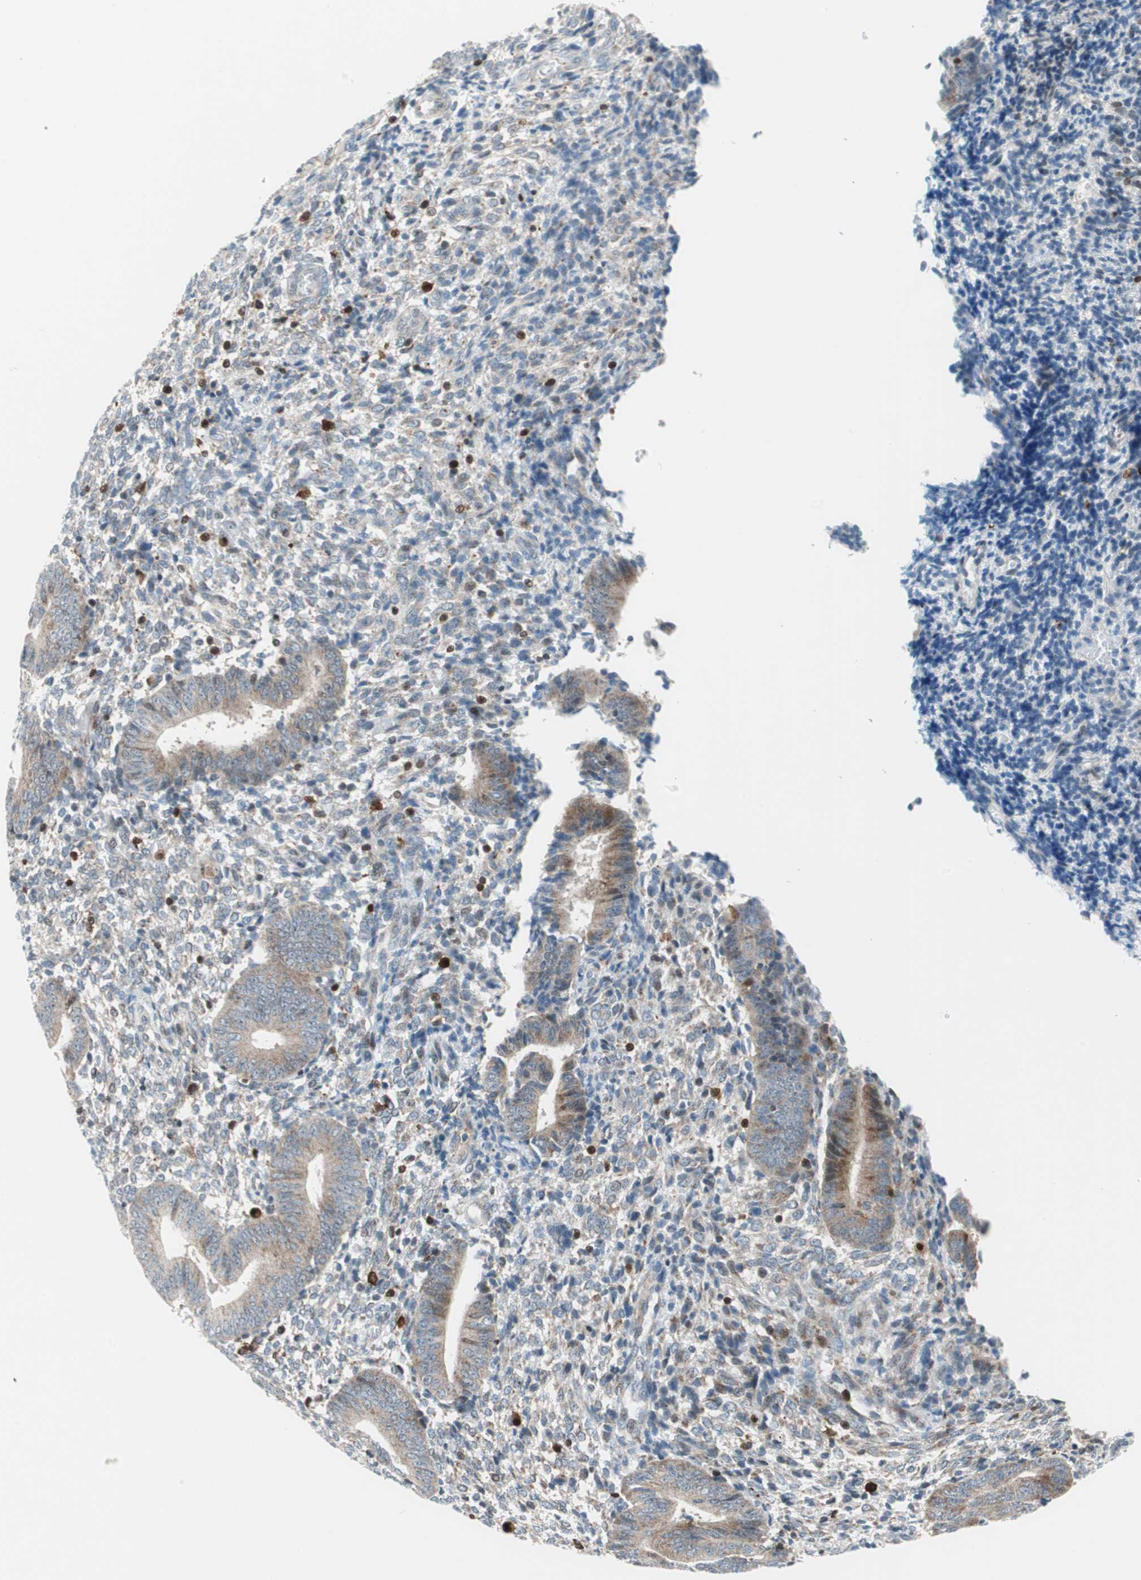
{"staining": {"intensity": "weak", "quantity": "<25%", "location": "cytoplasmic/membranous"}, "tissue": "endometrium", "cell_type": "Cells in endometrial stroma", "image_type": "normal", "snomed": [{"axis": "morphology", "description": "Normal tissue, NOS"}, {"axis": "topography", "description": "Uterus"}, {"axis": "topography", "description": "Endometrium"}], "caption": "The histopathology image displays no staining of cells in endometrial stroma in unremarkable endometrium. (Stains: DAB (3,3'-diaminobenzidine) immunohistochemistry with hematoxylin counter stain, Microscopy: brightfield microscopy at high magnification).", "gene": "RGS10", "patient": {"sex": "female", "age": 33}}